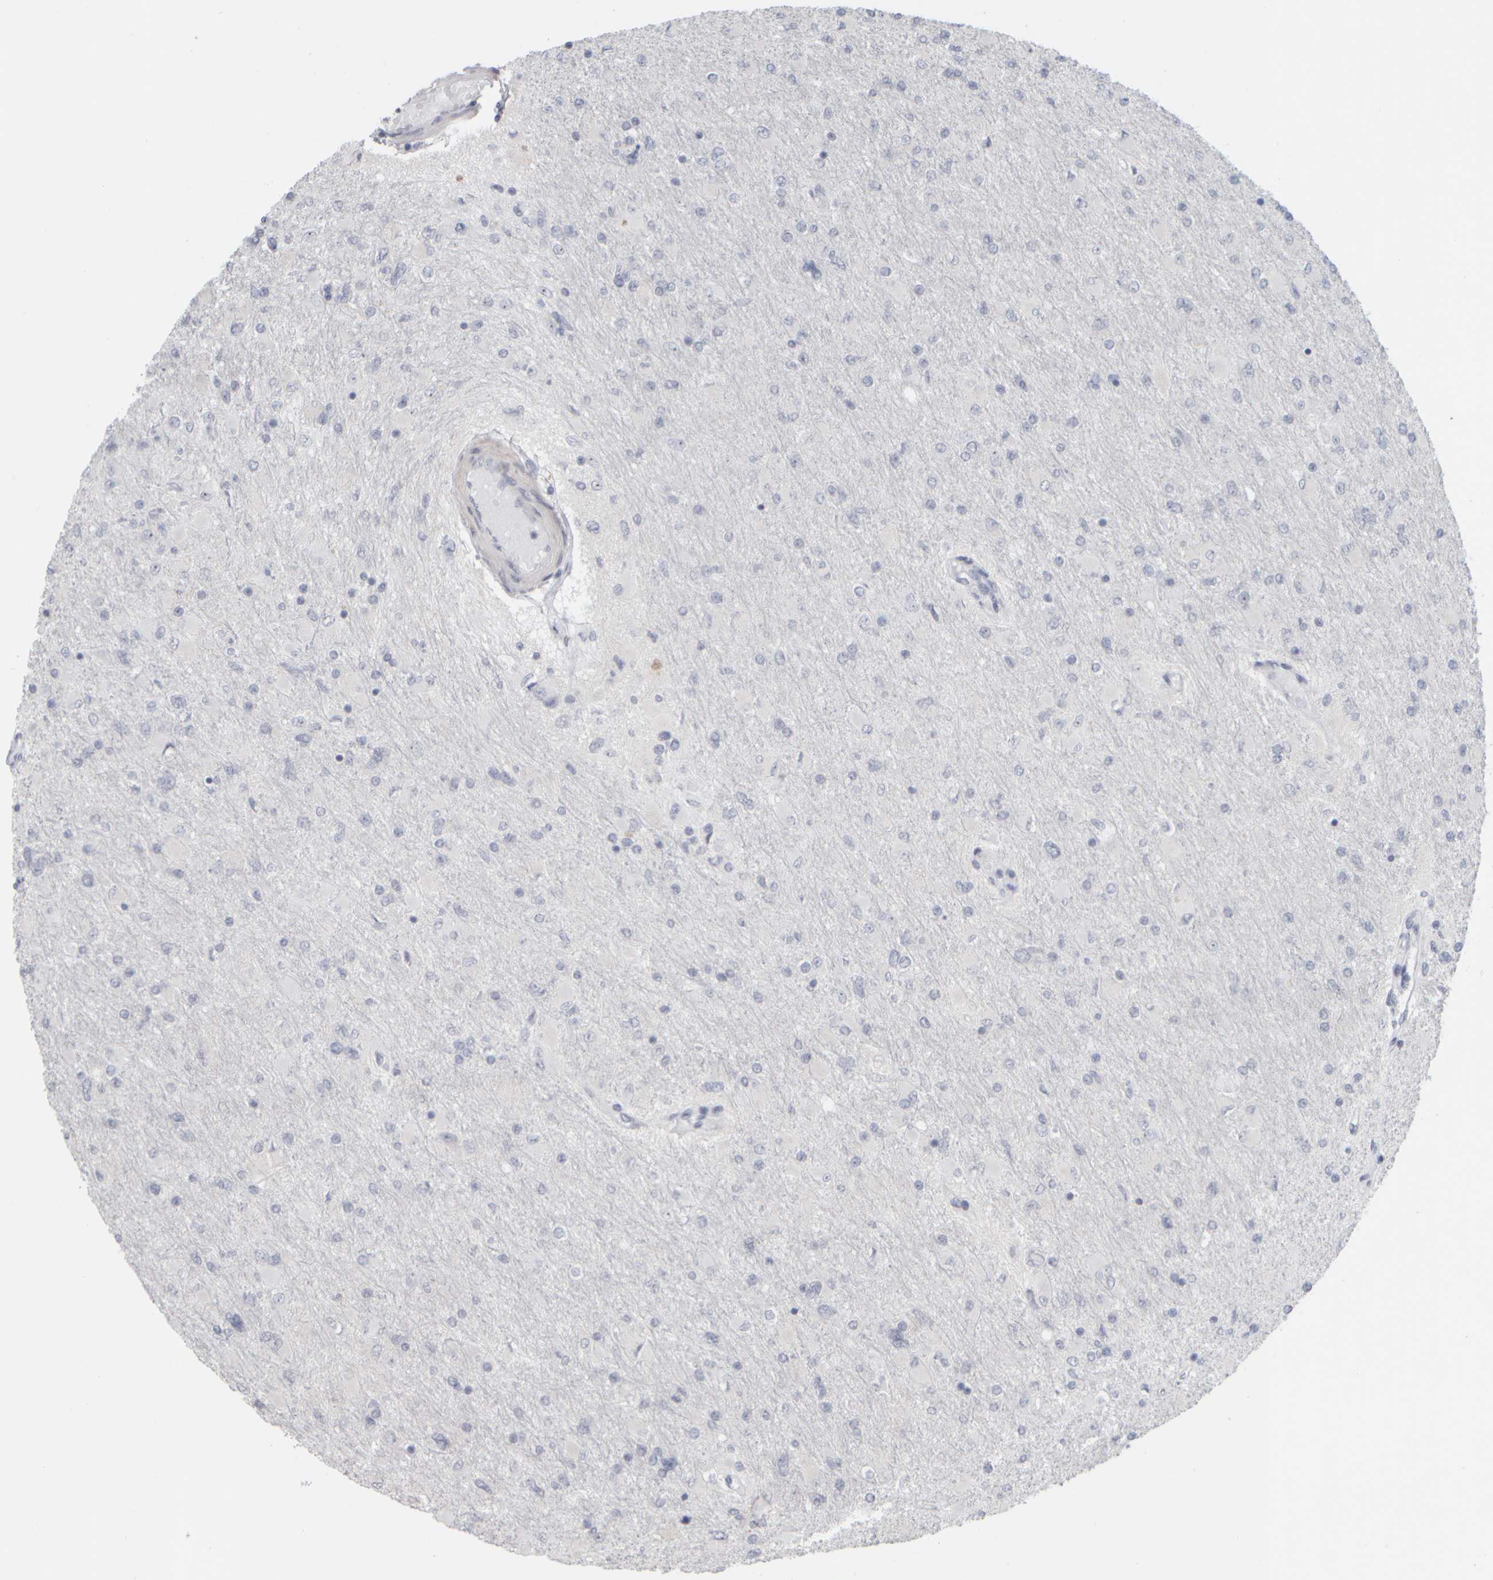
{"staining": {"intensity": "negative", "quantity": "none", "location": "none"}, "tissue": "glioma", "cell_type": "Tumor cells", "image_type": "cancer", "snomed": [{"axis": "morphology", "description": "Glioma, malignant, High grade"}, {"axis": "topography", "description": "Cerebral cortex"}], "caption": "The histopathology image demonstrates no significant expression in tumor cells of glioma.", "gene": "DCXR", "patient": {"sex": "female", "age": 36}}